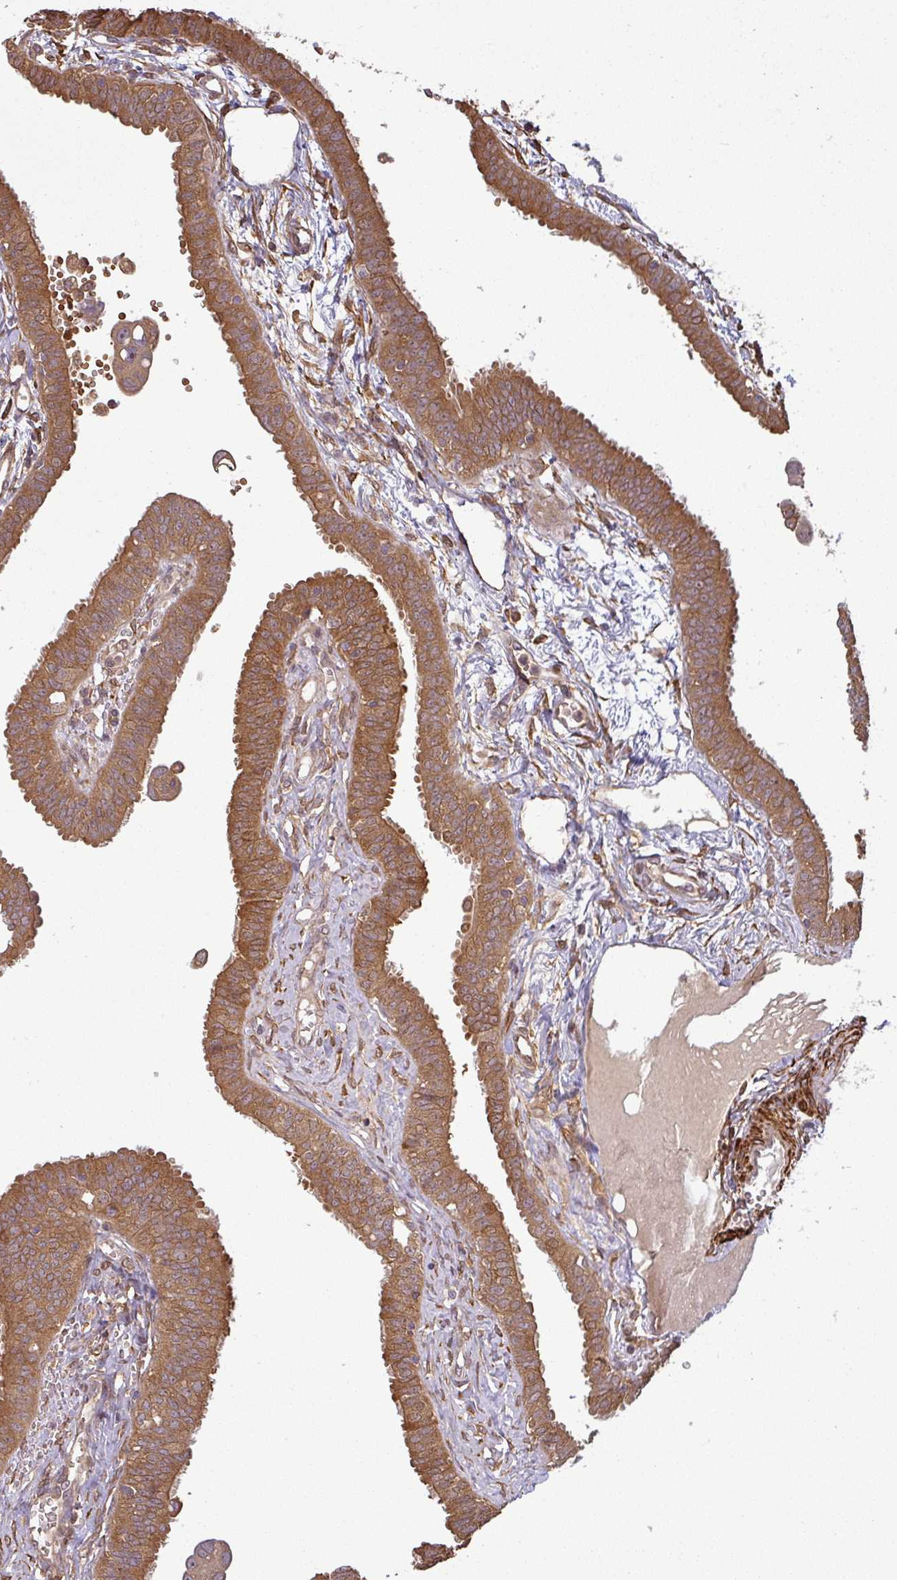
{"staining": {"intensity": "moderate", "quantity": ">75%", "location": "cytoplasmic/membranous"}, "tissue": "fallopian tube", "cell_type": "Glandular cells", "image_type": "normal", "snomed": [{"axis": "morphology", "description": "Normal tissue, NOS"}, {"axis": "morphology", "description": "Carcinoma, NOS"}, {"axis": "topography", "description": "Fallopian tube"}, {"axis": "topography", "description": "Ovary"}], "caption": "Immunohistochemical staining of unremarkable fallopian tube displays >75% levels of moderate cytoplasmic/membranous protein staining in approximately >75% of glandular cells.", "gene": "MAP3K6", "patient": {"sex": "female", "age": 59}}